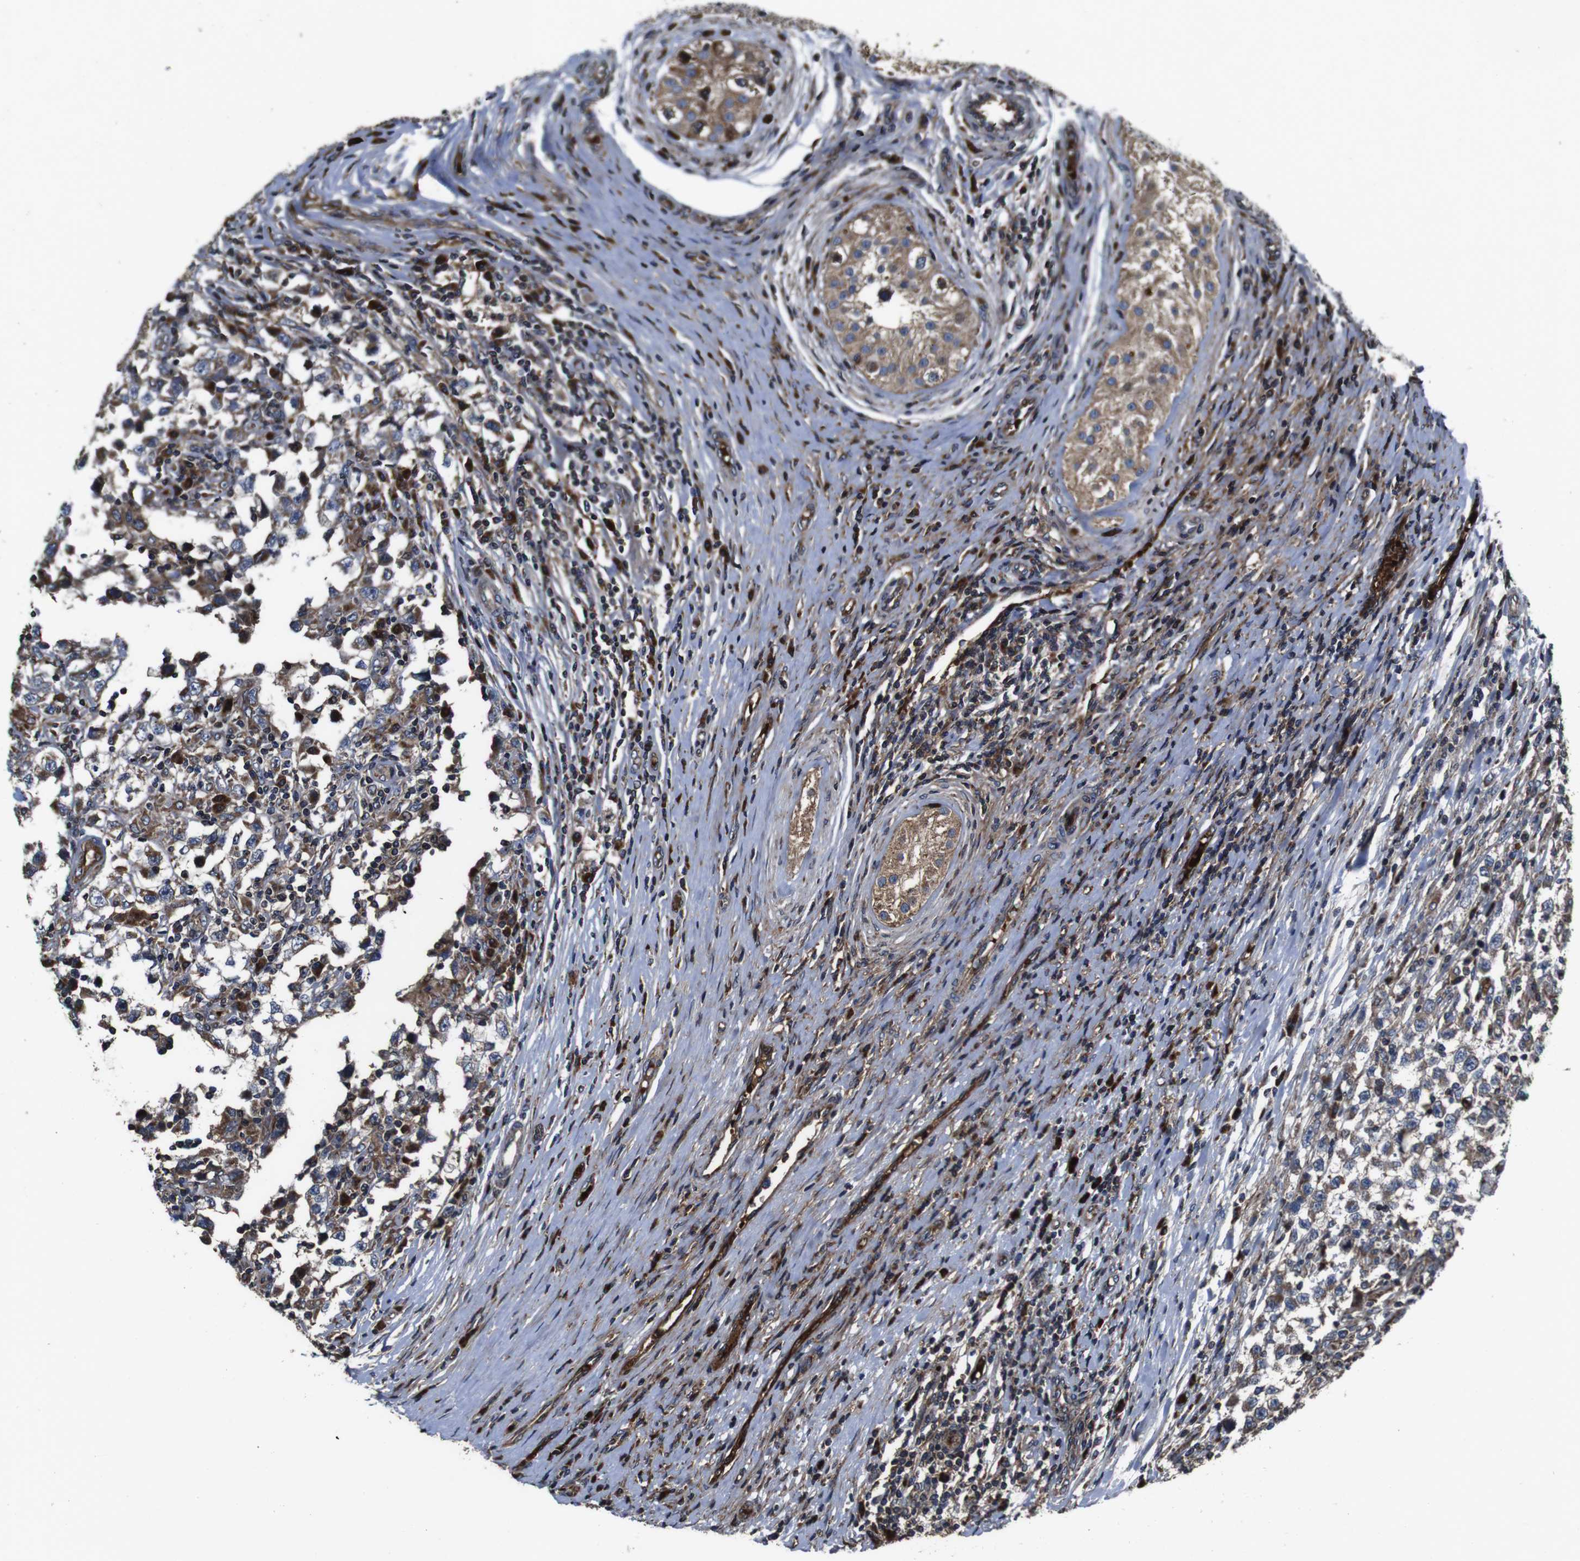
{"staining": {"intensity": "moderate", "quantity": ">75%", "location": "cytoplasmic/membranous"}, "tissue": "testis cancer", "cell_type": "Tumor cells", "image_type": "cancer", "snomed": [{"axis": "morphology", "description": "Carcinoma, Embryonal, NOS"}, {"axis": "topography", "description": "Testis"}], "caption": "Testis cancer stained with DAB immunohistochemistry (IHC) reveals medium levels of moderate cytoplasmic/membranous staining in about >75% of tumor cells. Using DAB (3,3'-diaminobenzidine) (brown) and hematoxylin (blue) stains, captured at high magnification using brightfield microscopy.", "gene": "SMYD3", "patient": {"sex": "male", "age": 21}}